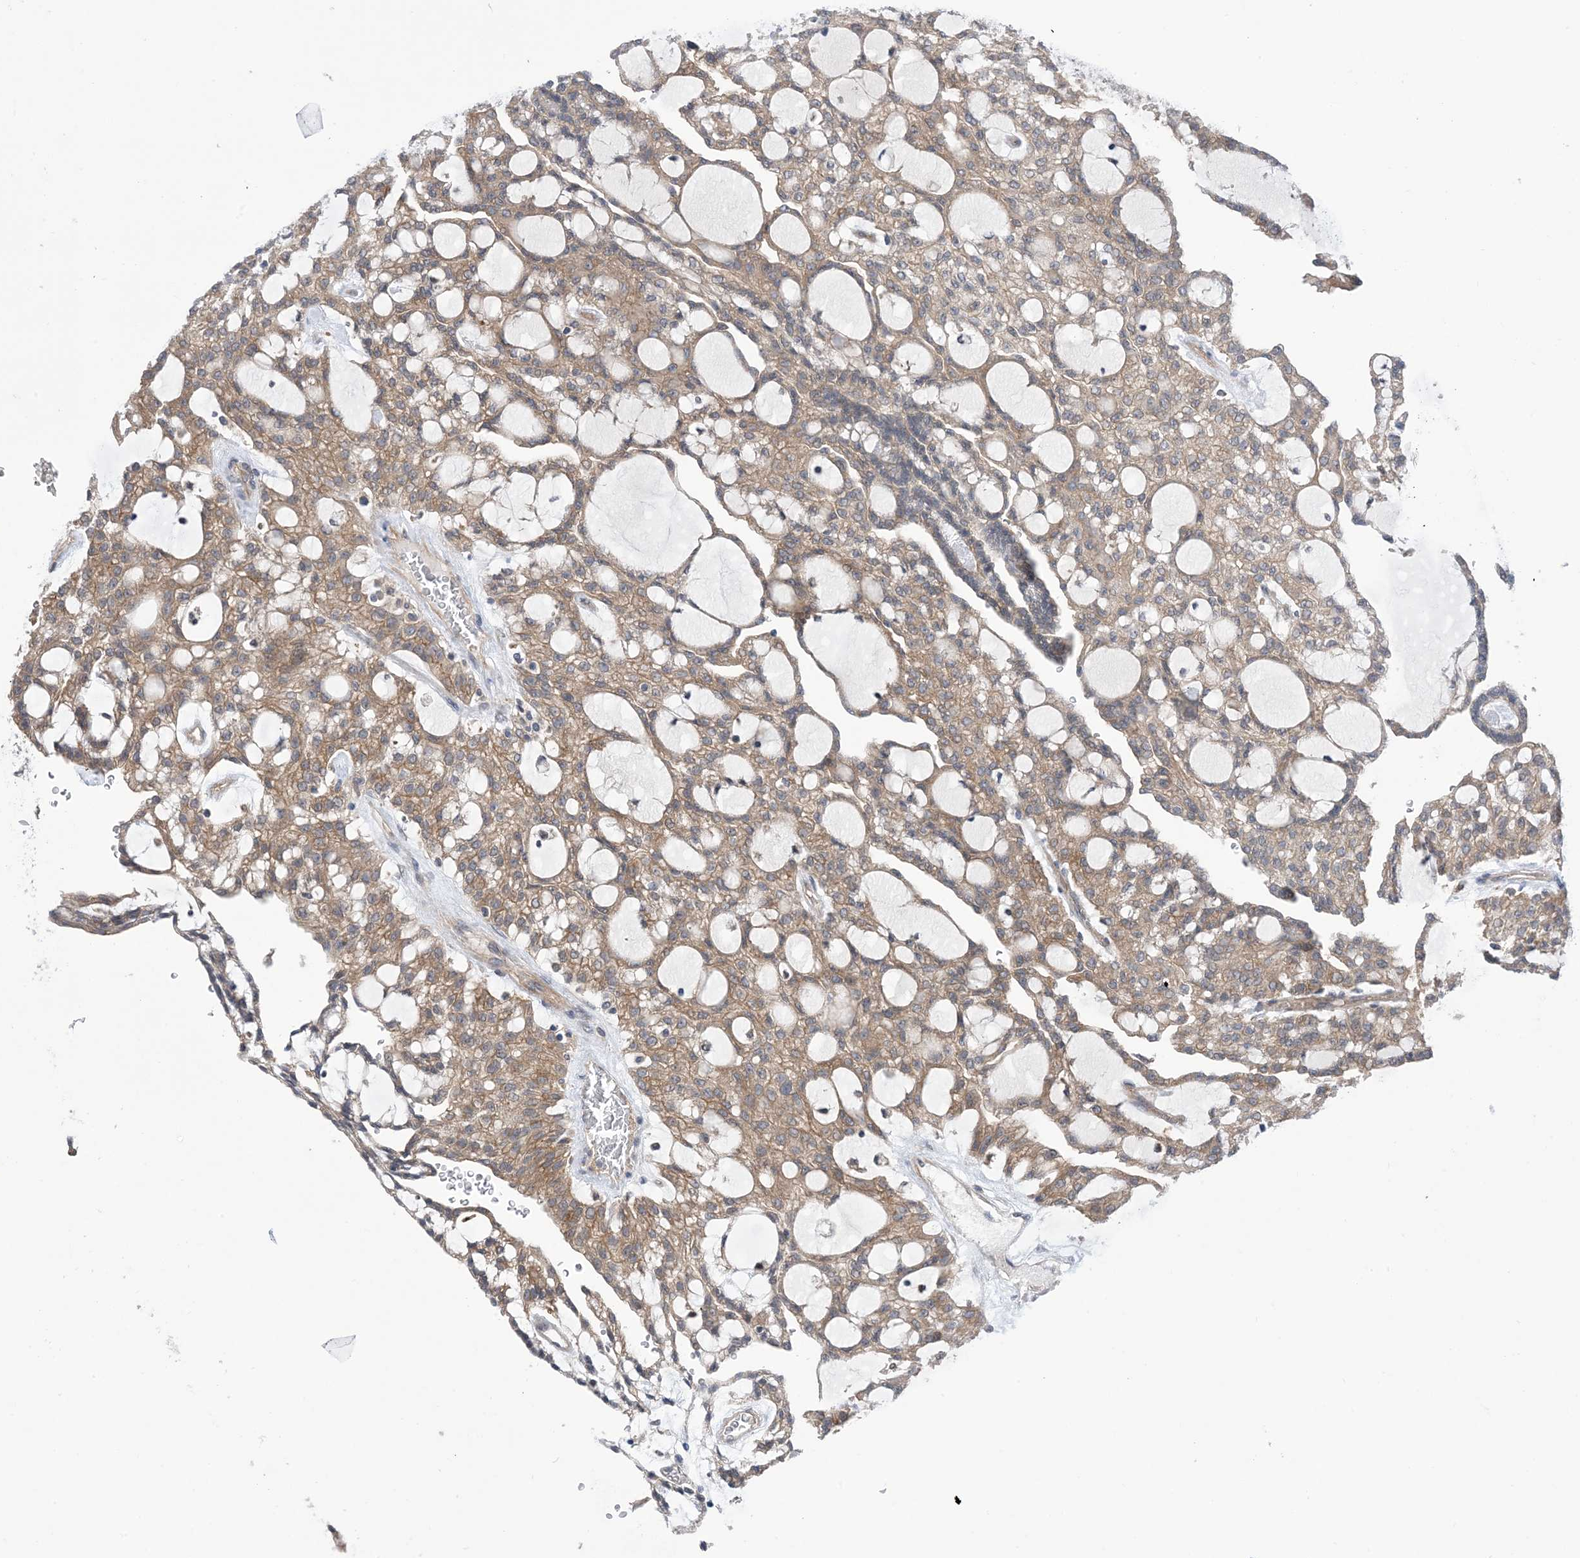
{"staining": {"intensity": "moderate", "quantity": ">75%", "location": "cytoplasmic/membranous"}, "tissue": "renal cancer", "cell_type": "Tumor cells", "image_type": "cancer", "snomed": [{"axis": "morphology", "description": "Adenocarcinoma, NOS"}, {"axis": "topography", "description": "Kidney"}], "caption": "IHC image of human renal cancer stained for a protein (brown), which shows medium levels of moderate cytoplasmic/membranous staining in about >75% of tumor cells.", "gene": "EHBP1", "patient": {"sex": "male", "age": 63}}